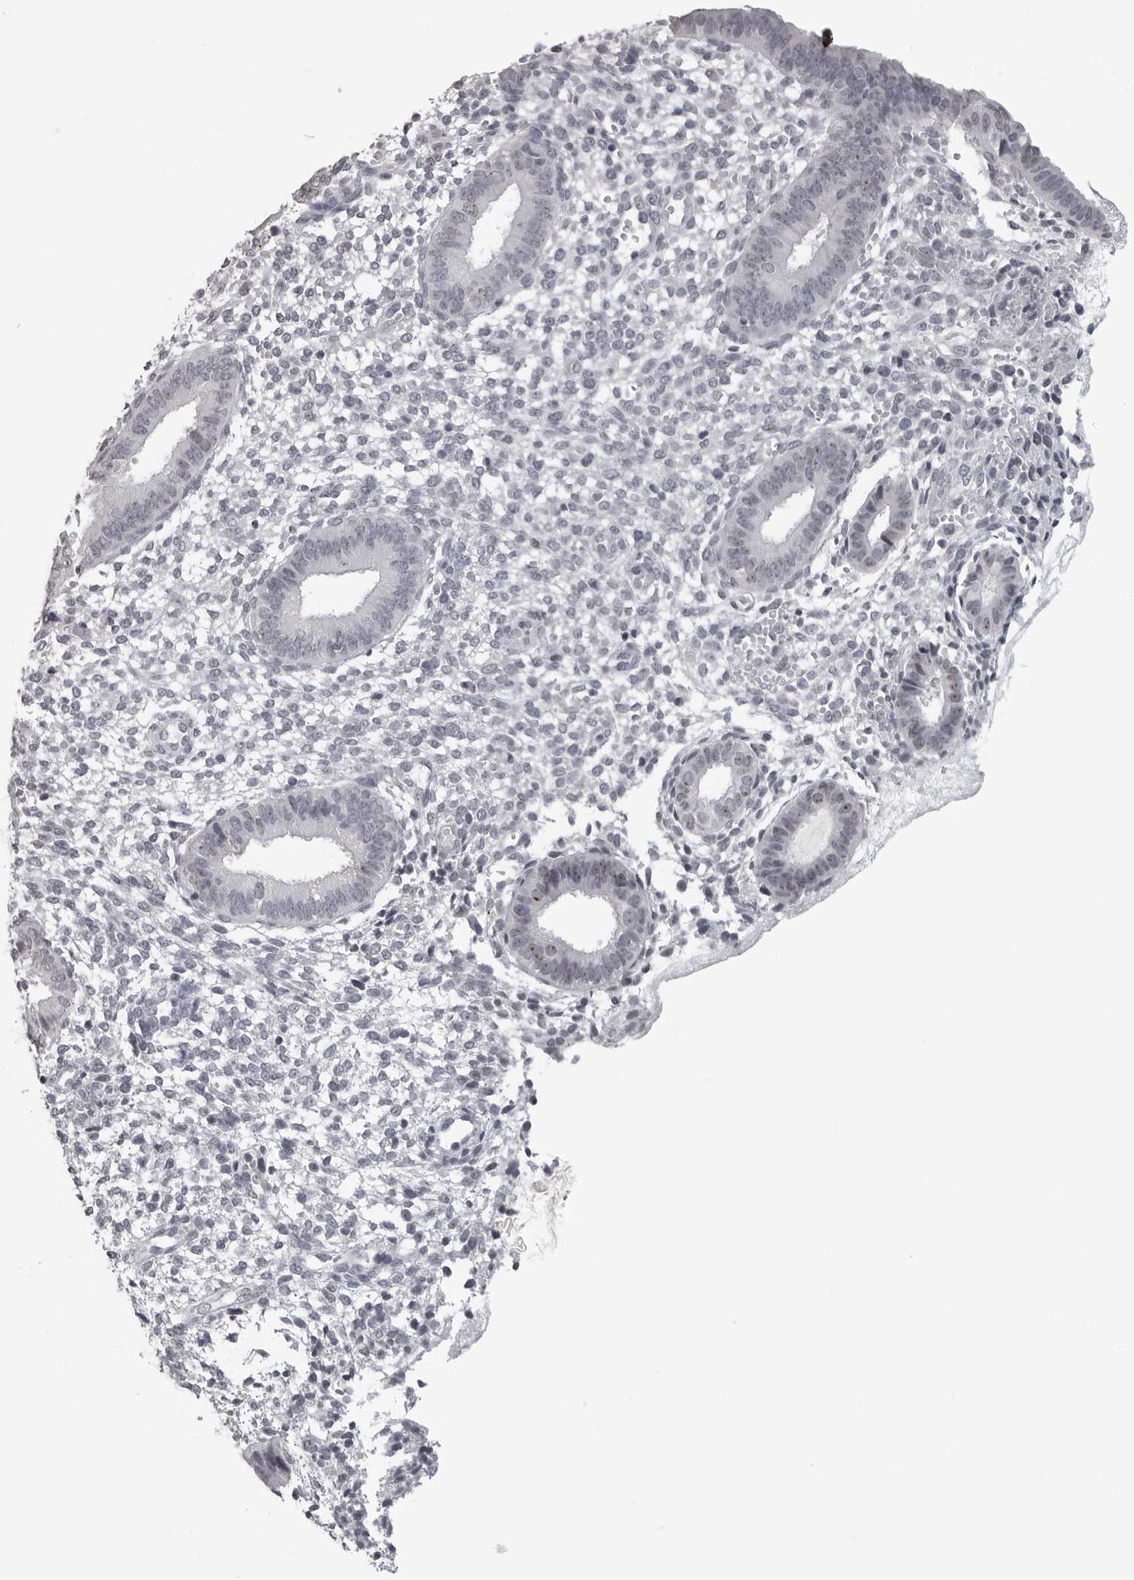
{"staining": {"intensity": "negative", "quantity": "none", "location": "none"}, "tissue": "endometrium", "cell_type": "Cells in endometrial stroma", "image_type": "normal", "snomed": [{"axis": "morphology", "description": "Normal tissue, NOS"}, {"axis": "topography", "description": "Endometrium"}], "caption": "This is an immunohistochemistry micrograph of normal human endometrium. There is no positivity in cells in endometrial stroma.", "gene": "DDX54", "patient": {"sex": "female", "age": 46}}